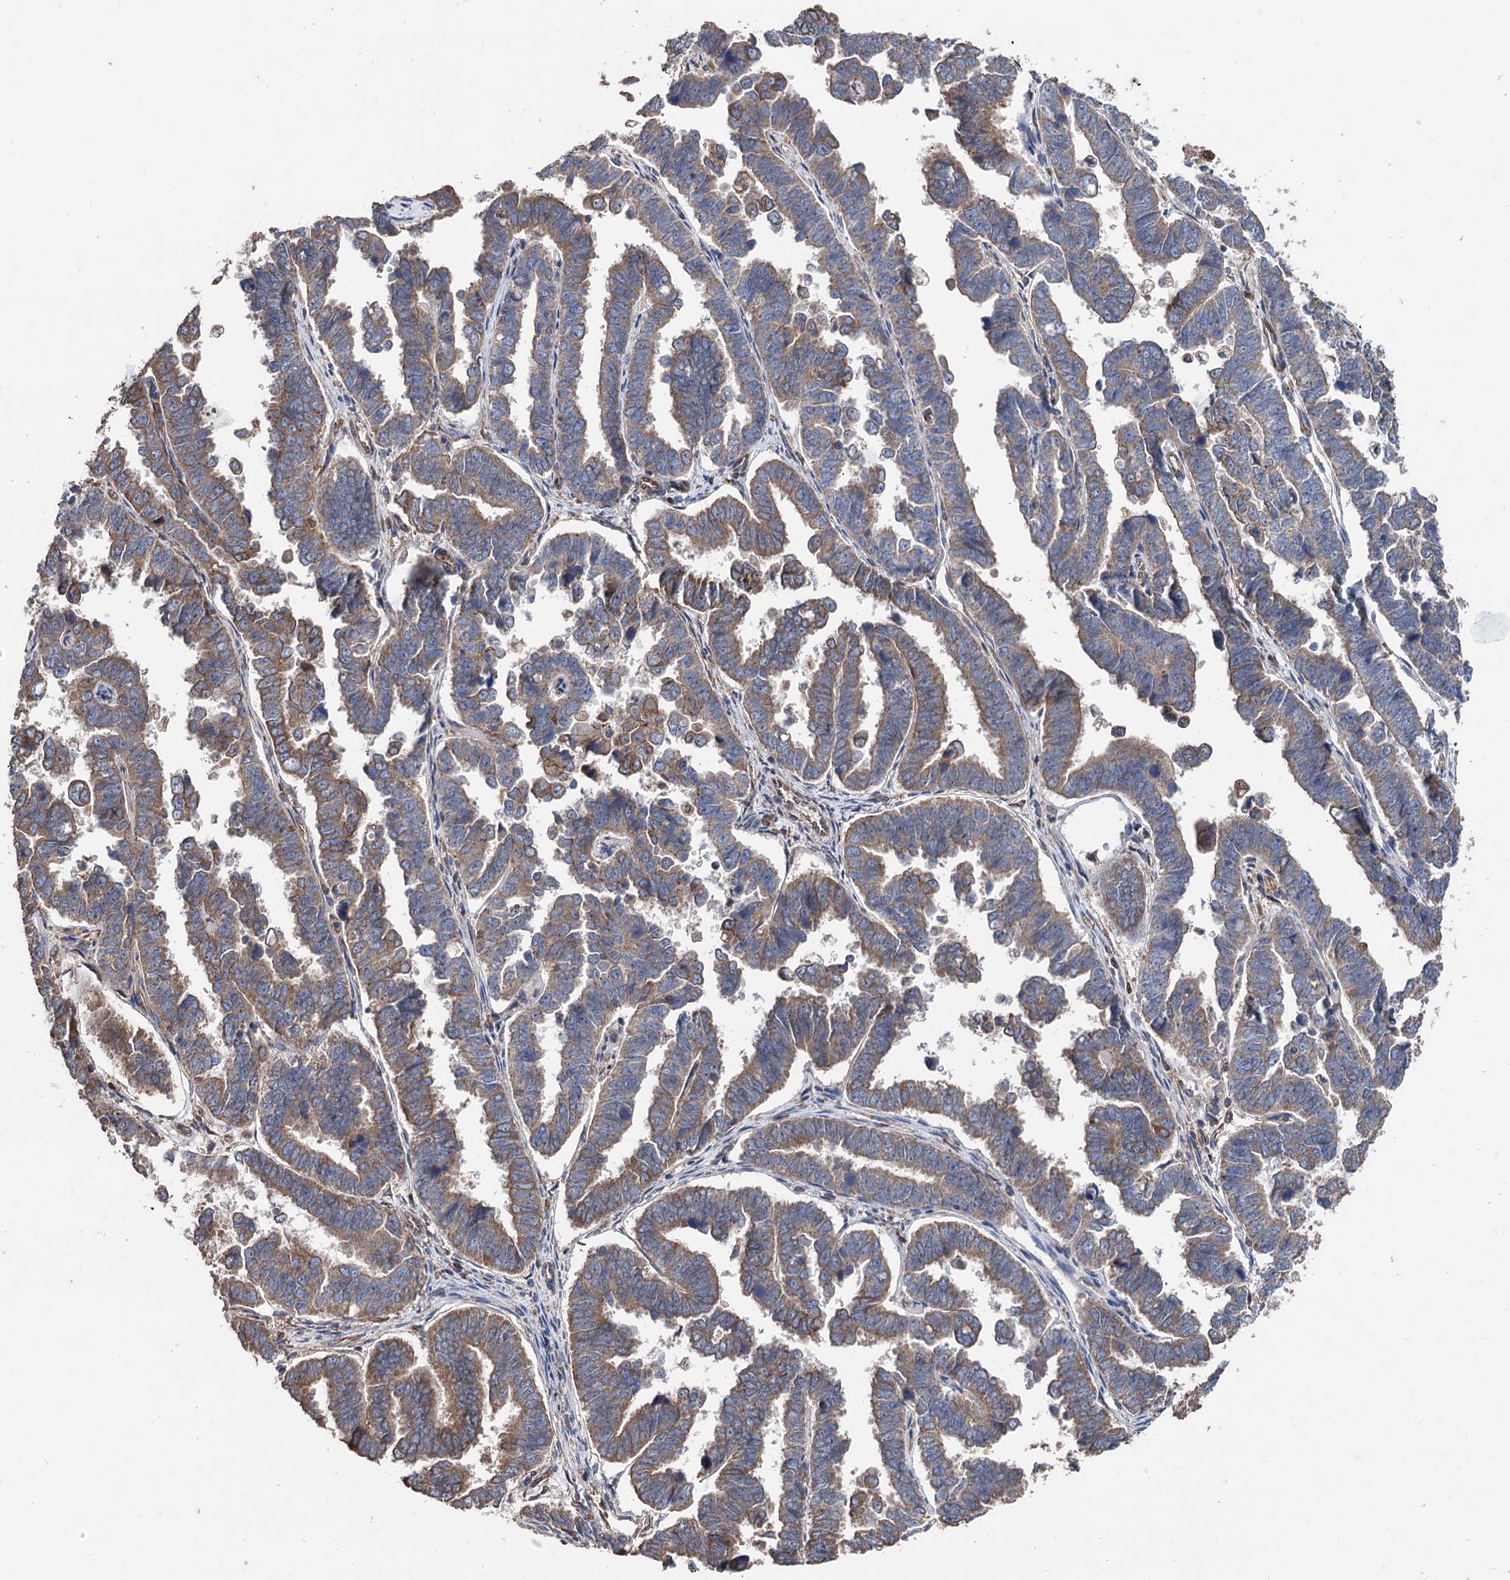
{"staining": {"intensity": "weak", "quantity": "25%-75%", "location": "cytoplasmic/membranous"}, "tissue": "endometrial cancer", "cell_type": "Tumor cells", "image_type": "cancer", "snomed": [{"axis": "morphology", "description": "Adenocarcinoma, NOS"}, {"axis": "topography", "description": "Endometrium"}], "caption": "Immunohistochemical staining of human endometrial adenocarcinoma demonstrates low levels of weak cytoplasmic/membranous staining in approximately 25%-75% of tumor cells.", "gene": "STING1", "patient": {"sex": "female", "age": 75}}